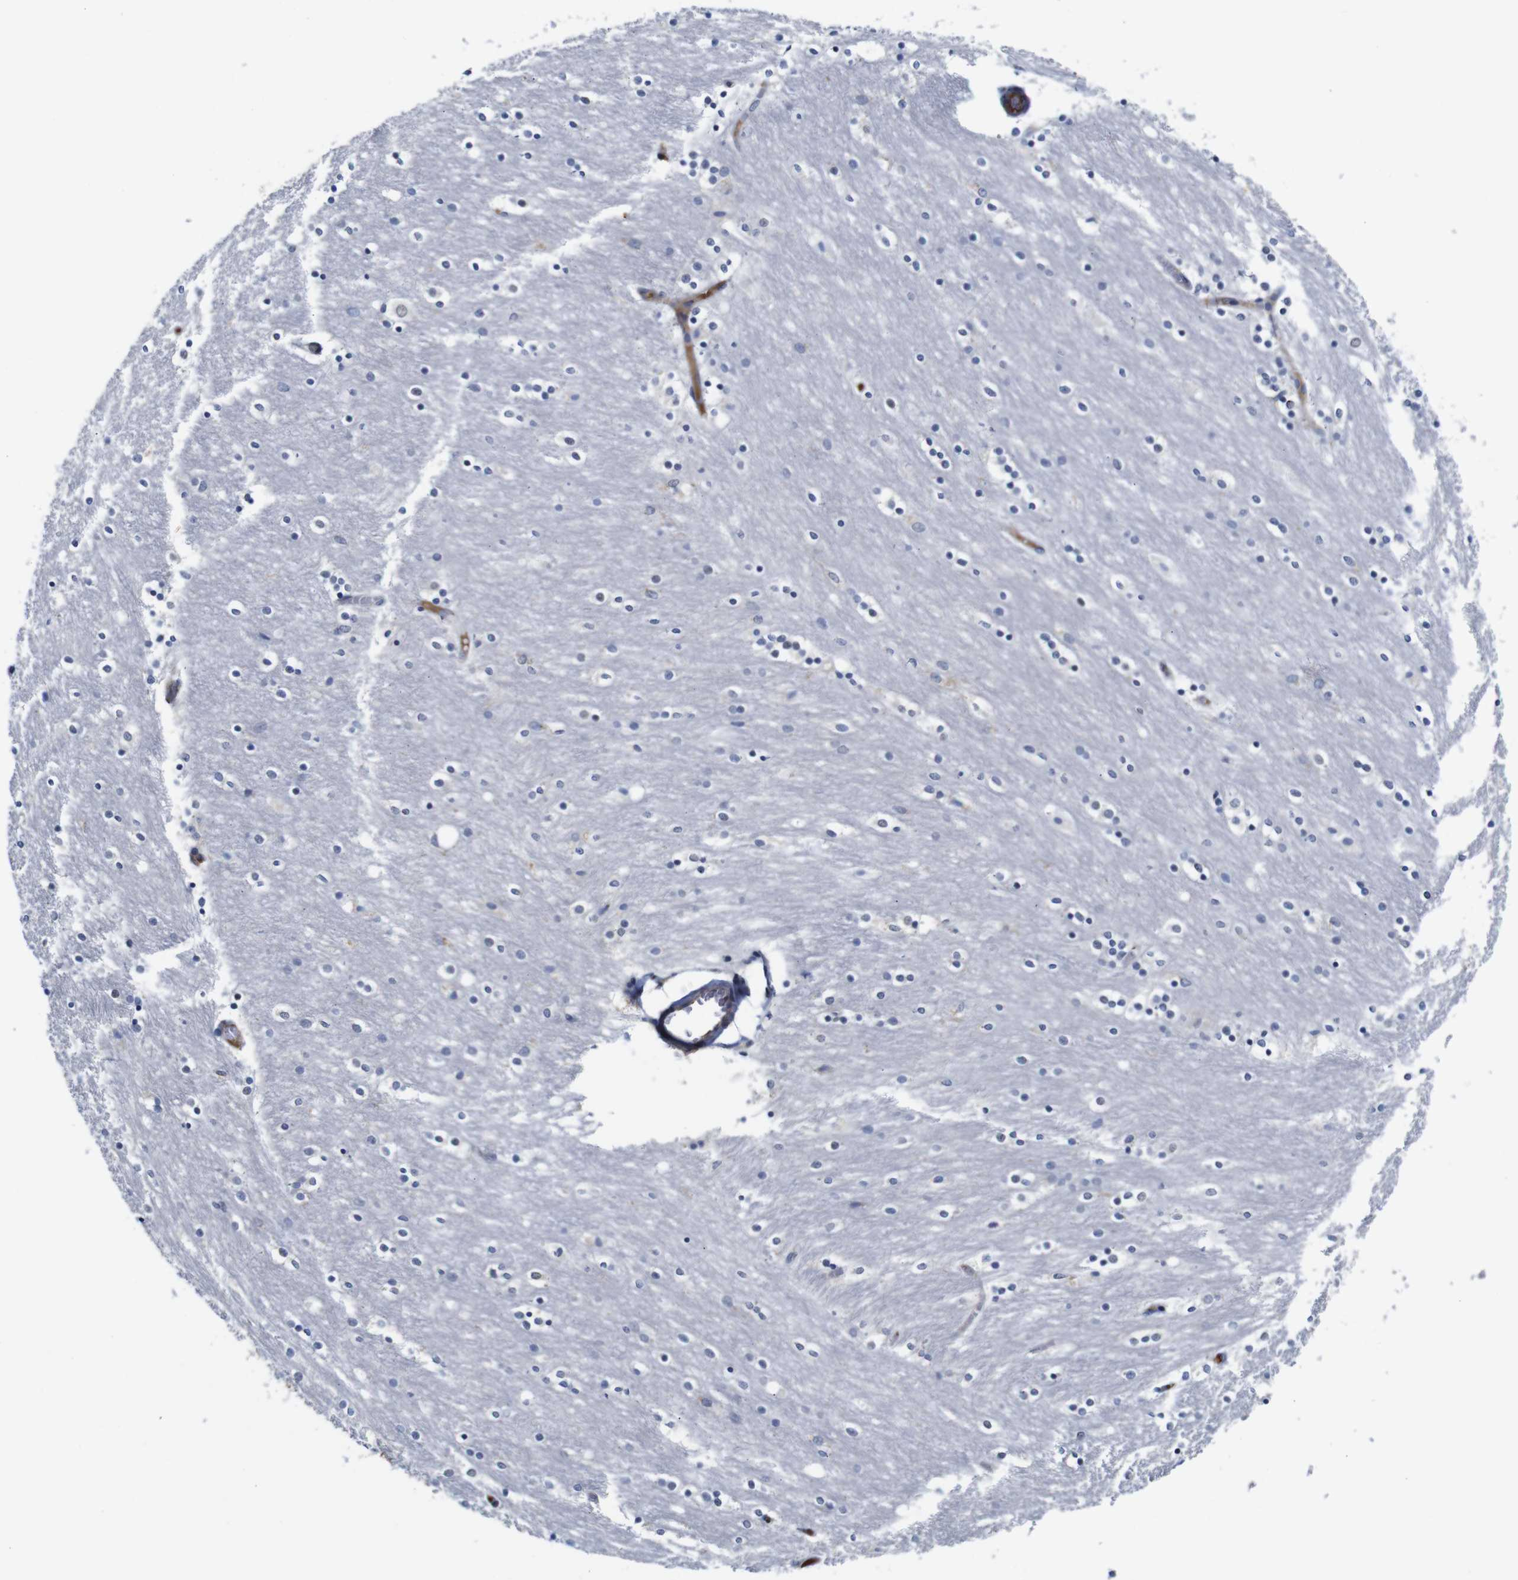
{"staining": {"intensity": "negative", "quantity": "none", "location": "none"}, "tissue": "caudate", "cell_type": "Glial cells", "image_type": "normal", "snomed": [{"axis": "morphology", "description": "Normal tissue, NOS"}, {"axis": "topography", "description": "Lateral ventricle wall"}], "caption": "Immunohistochemistry of unremarkable caudate demonstrates no expression in glial cells. (Immunohistochemistry (ihc), brightfield microscopy, high magnification).", "gene": "FURIN", "patient": {"sex": "female", "age": 54}}